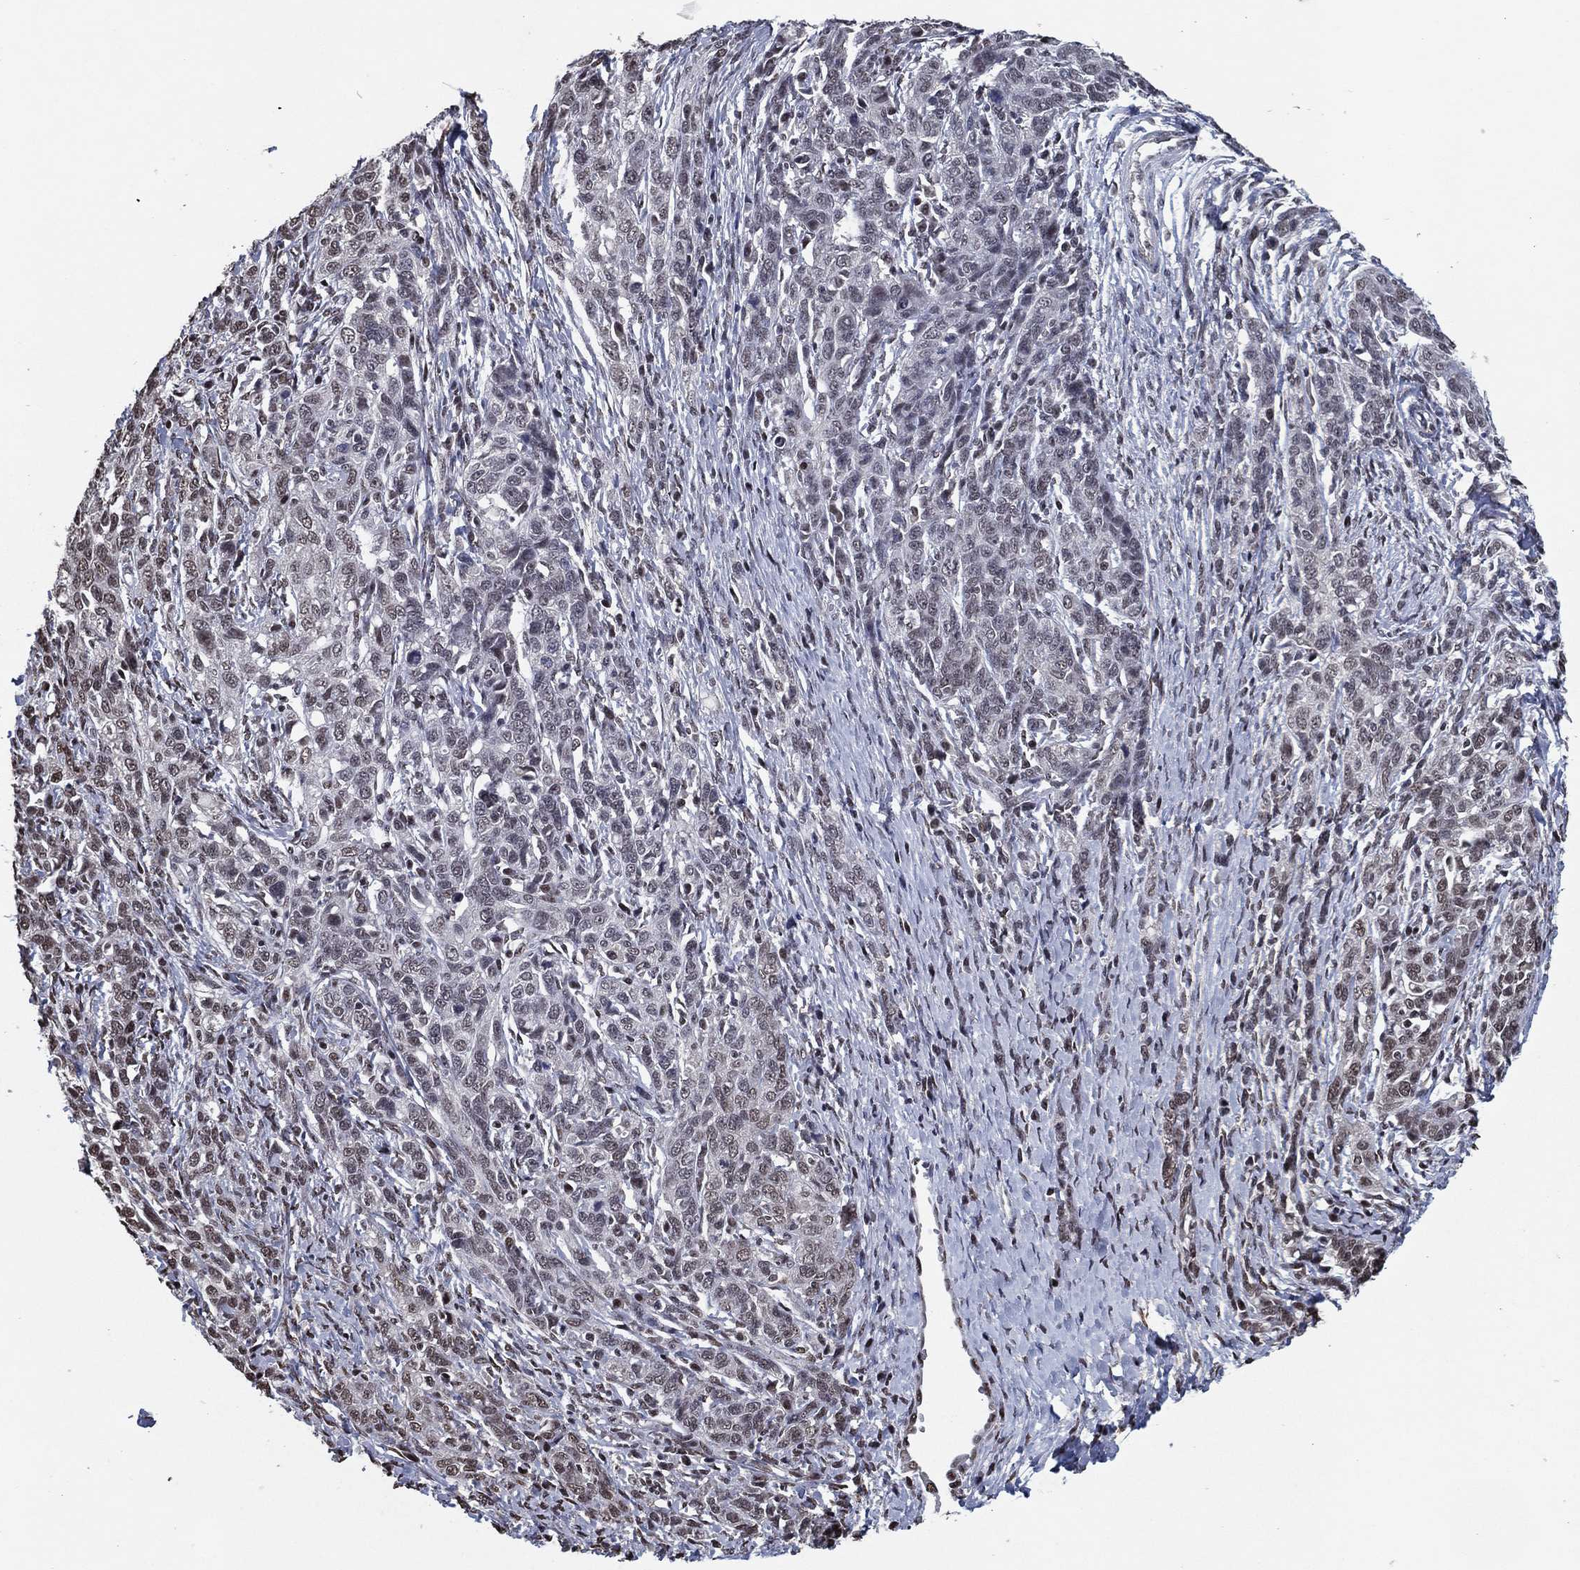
{"staining": {"intensity": "negative", "quantity": "none", "location": "none"}, "tissue": "ovarian cancer", "cell_type": "Tumor cells", "image_type": "cancer", "snomed": [{"axis": "morphology", "description": "Cystadenocarcinoma, serous, NOS"}, {"axis": "topography", "description": "Ovary"}], "caption": "Micrograph shows no protein positivity in tumor cells of serous cystadenocarcinoma (ovarian) tissue. The staining is performed using DAB brown chromogen with nuclei counter-stained in using hematoxylin.", "gene": "ZBTB42", "patient": {"sex": "female", "age": 71}}